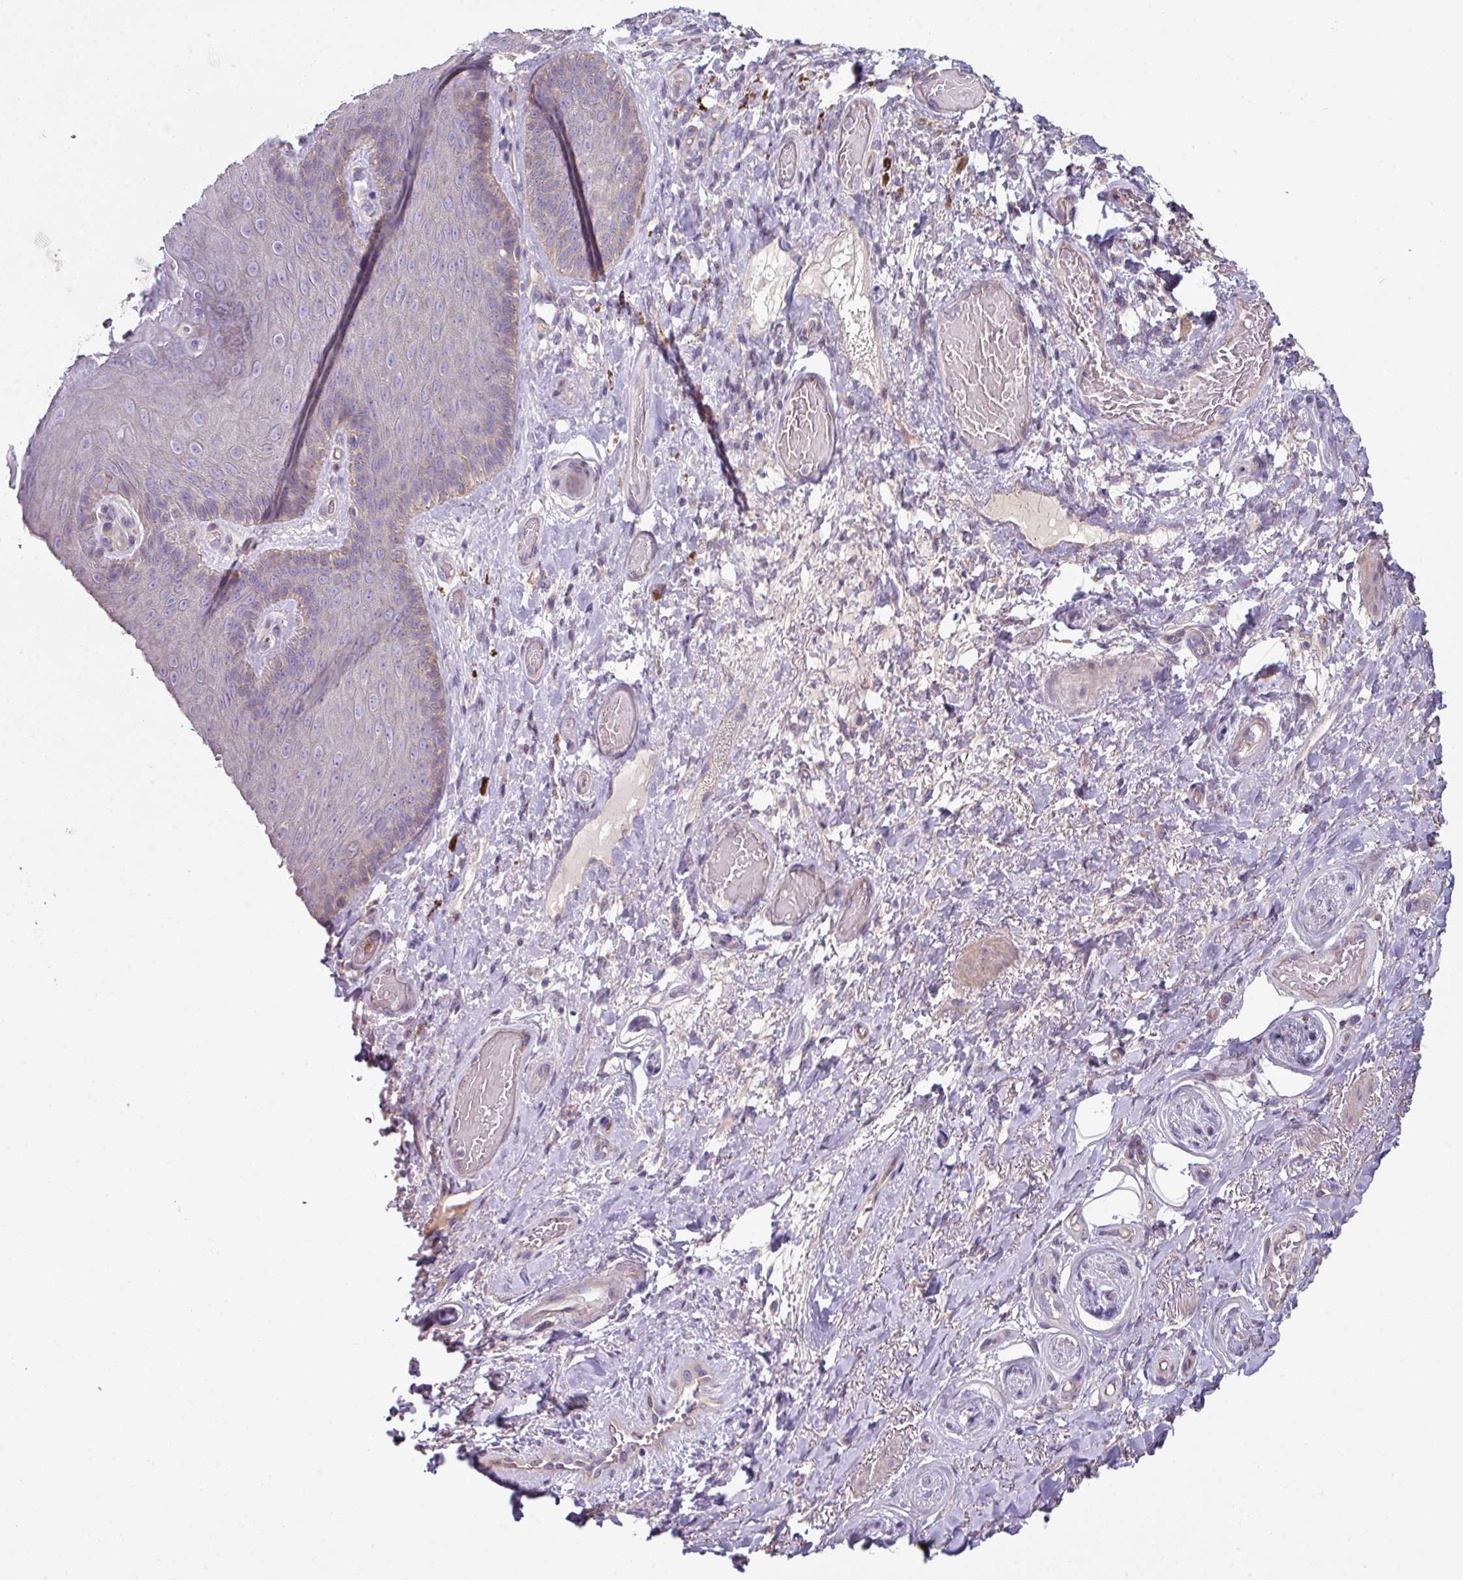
{"staining": {"intensity": "negative", "quantity": "none", "location": "none"}, "tissue": "skin", "cell_type": "Epidermal cells", "image_type": "normal", "snomed": [{"axis": "morphology", "description": "Normal tissue, NOS"}, {"axis": "topography", "description": "Anal"}, {"axis": "topography", "description": "Peripheral nerve tissue"}], "caption": "This is an IHC micrograph of unremarkable skin. There is no staining in epidermal cells.", "gene": "LRRC9", "patient": {"sex": "male", "age": 53}}